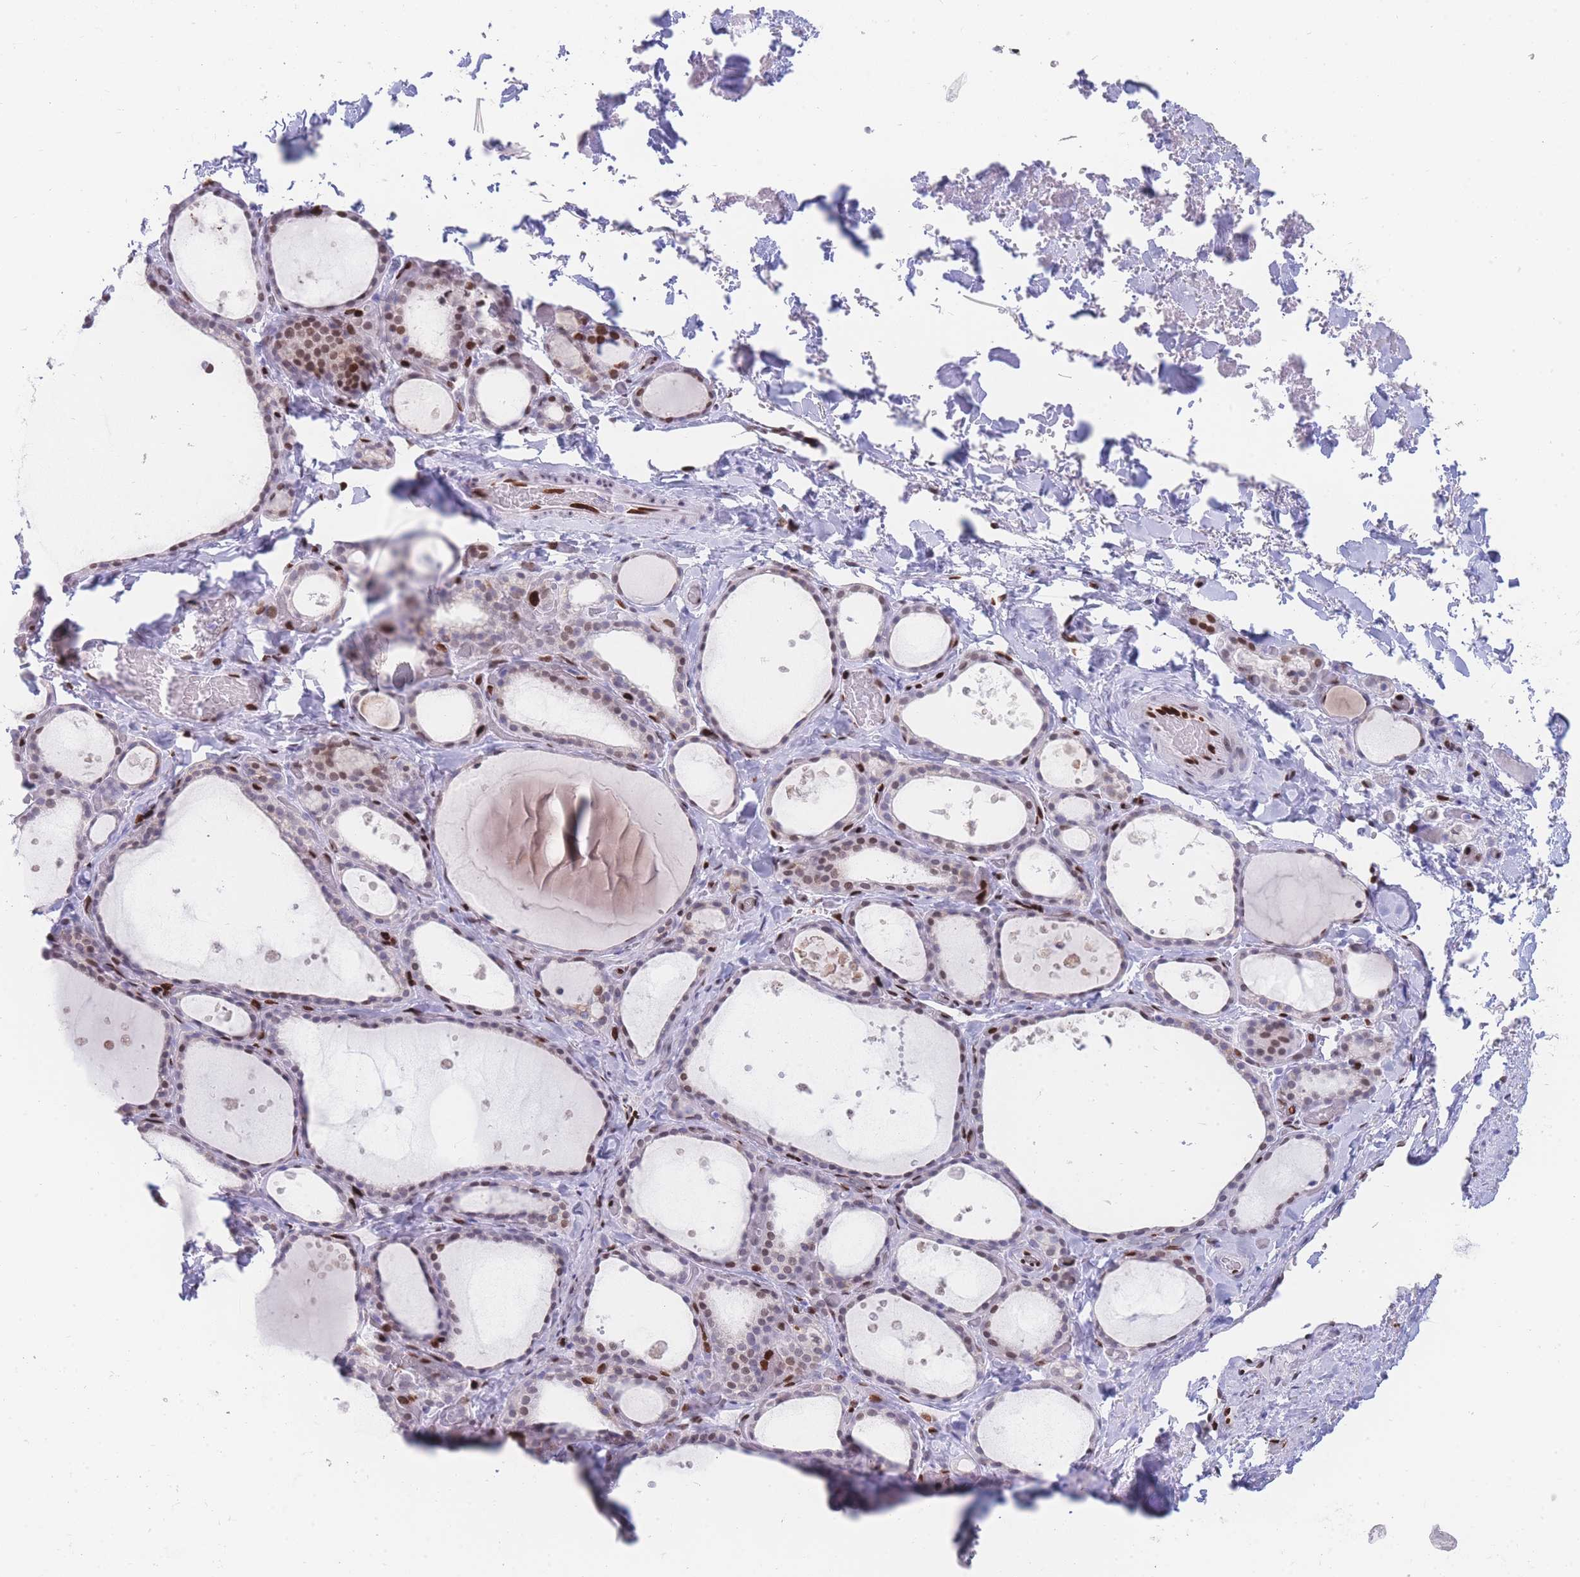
{"staining": {"intensity": "moderate", "quantity": ">75%", "location": "nuclear"}, "tissue": "thyroid gland", "cell_type": "Glandular cells", "image_type": "normal", "snomed": [{"axis": "morphology", "description": "Normal tissue, NOS"}, {"axis": "topography", "description": "Thyroid gland"}], "caption": "Immunohistochemical staining of benign human thyroid gland exhibits >75% levels of moderate nuclear protein expression in approximately >75% of glandular cells. The staining is performed using DAB brown chromogen to label protein expression. The nuclei are counter-stained blue using hematoxylin.", "gene": "PSMB5", "patient": {"sex": "female", "age": 44}}